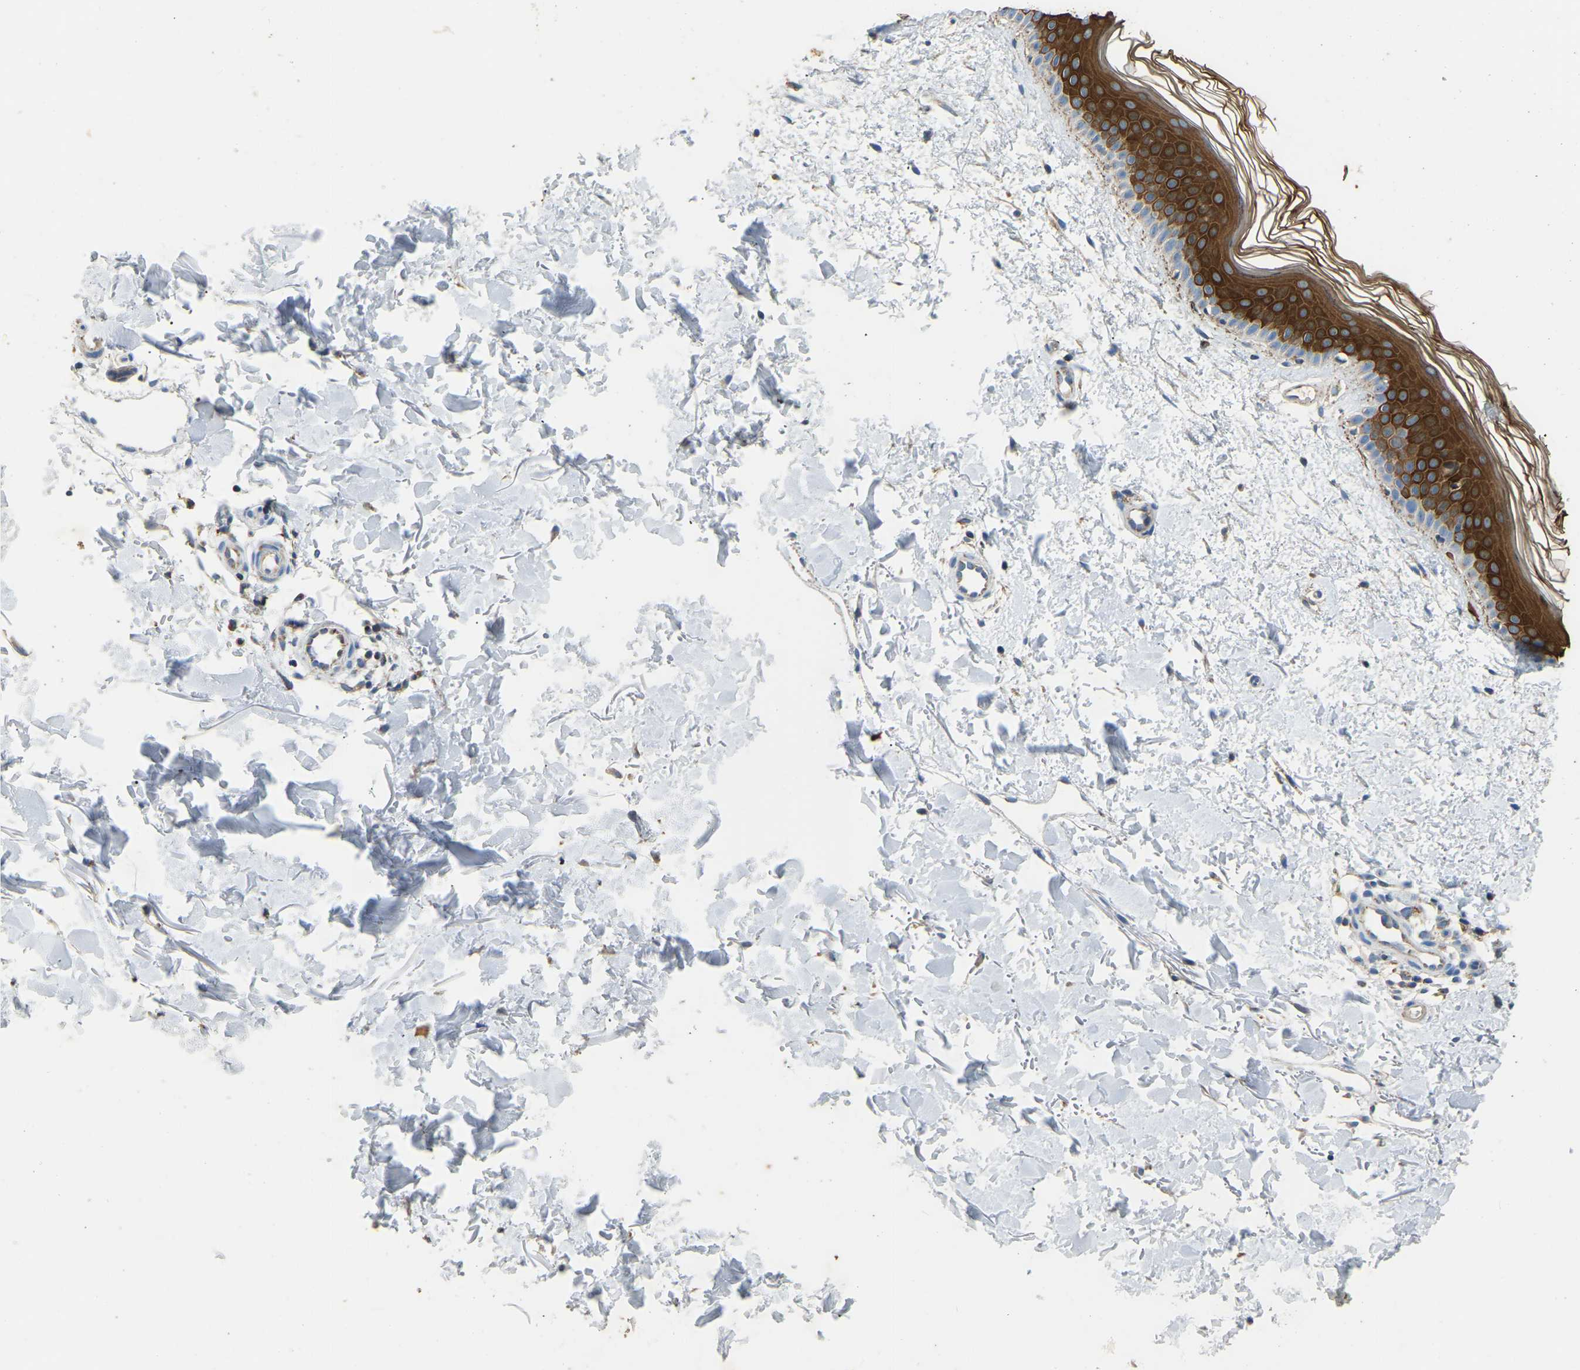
{"staining": {"intensity": "negative", "quantity": "none", "location": "none"}, "tissue": "skin", "cell_type": "Fibroblasts", "image_type": "normal", "snomed": [{"axis": "morphology", "description": "Normal tissue, NOS"}, {"axis": "morphology", "description": "Malignant melanoma, NOS"}, {"axis": "topography", "description": "Skin"}], "caption": "Human skin stained for a protein using IHC reveals no positivity in fibroblasts.", "gene": "ZNF200", "patient": {"sex": "male", "age": 83}}